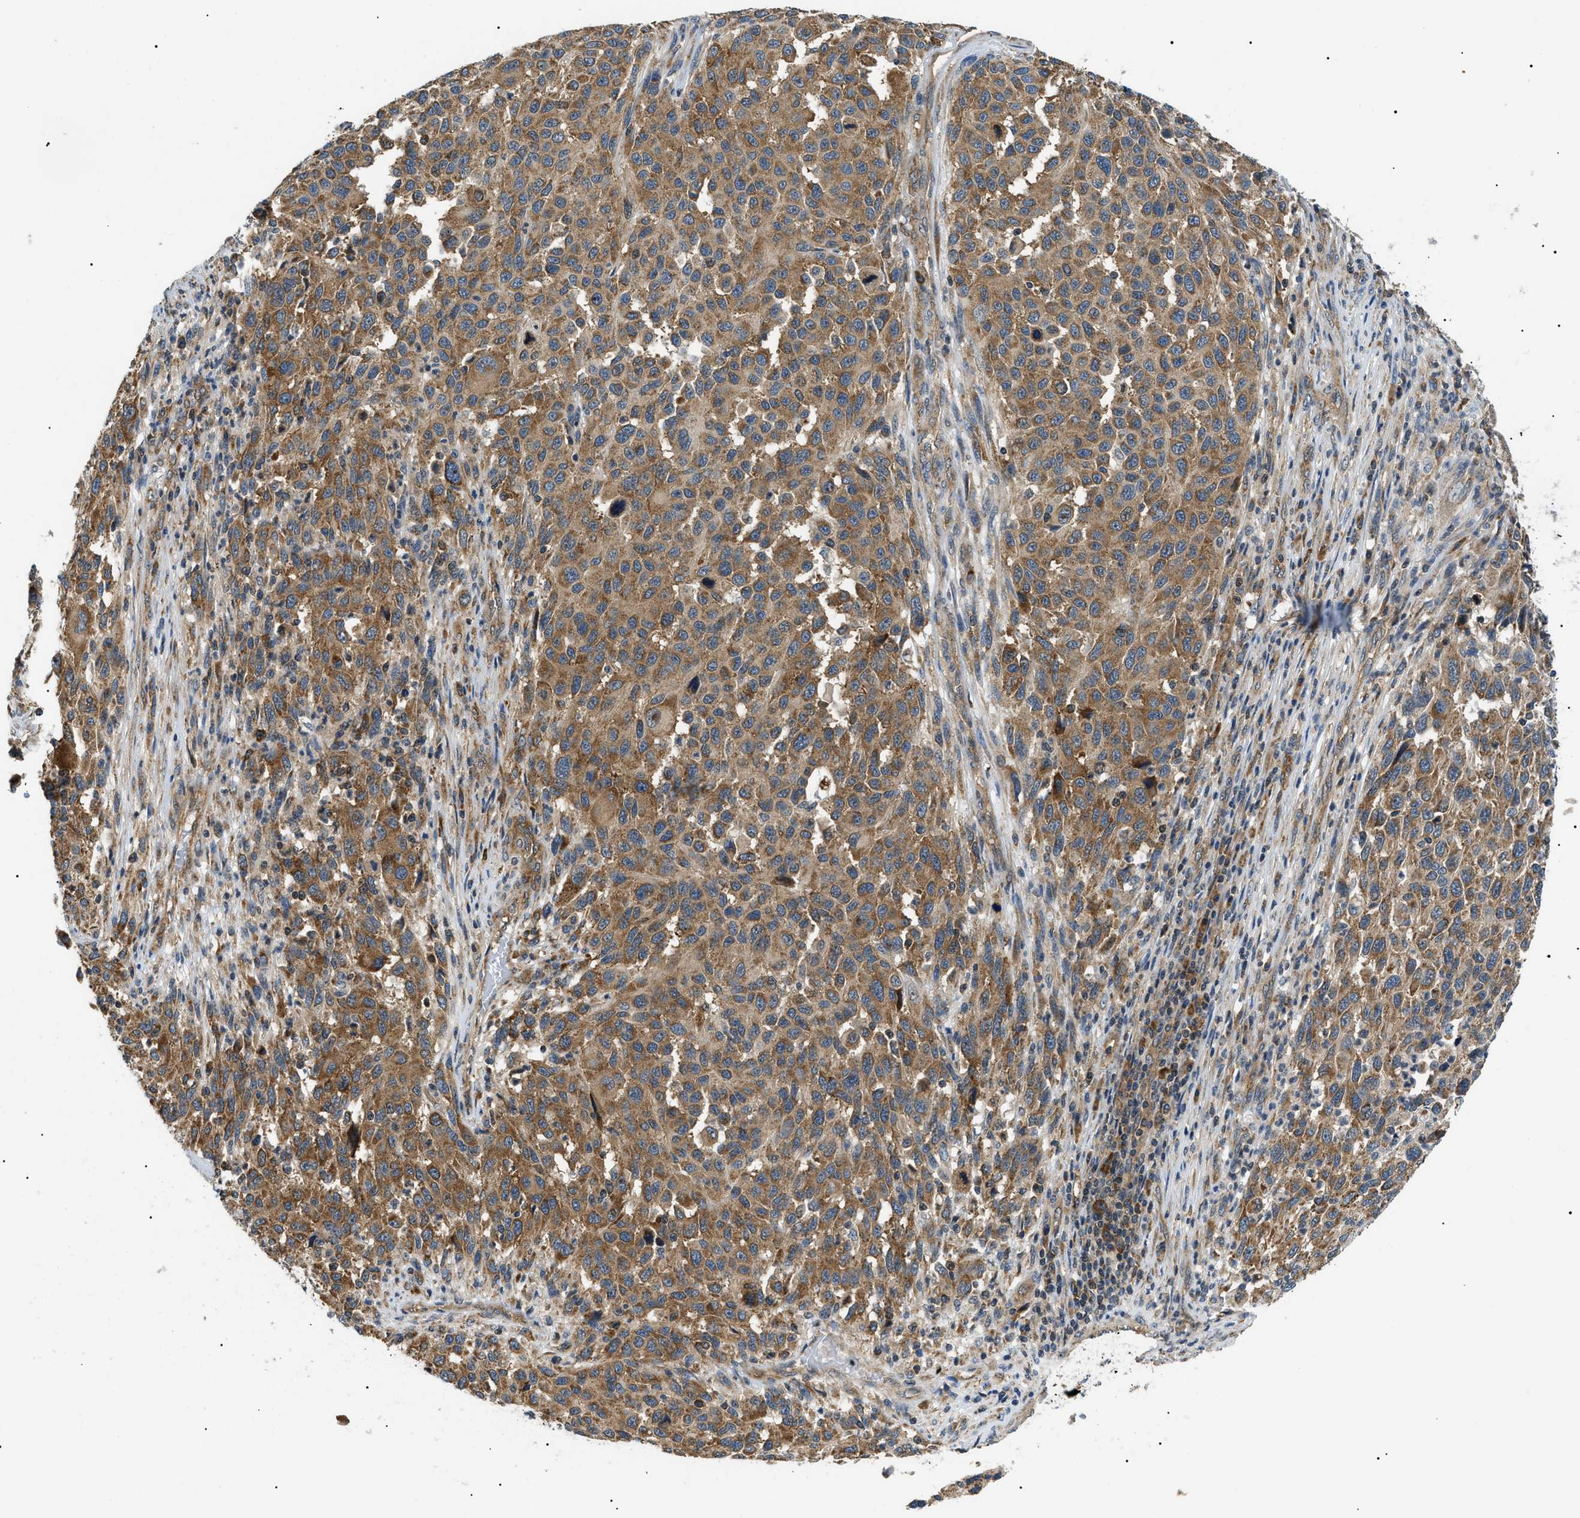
{"staining": {"intensity": "moderate", "quantity": ">75%", "location": "cytoplasmic/membranous"}, "tissue": "melanoma", "cell_type": "Tumor cells", "image_type": "cancer", "snomed": [{"axis": "morphology", "description": "Malignant melanoma, Metastatic site"}, {"axis": "topography", "description": "Lymph node"}], "caption": "Melanoma stained with IHC demonstrates moderate cytoplasmic/membranous expression in approximately >75% of tumor cells.", "gene": "SRPK1", "patient": {"sex": "male", "age": 61}}